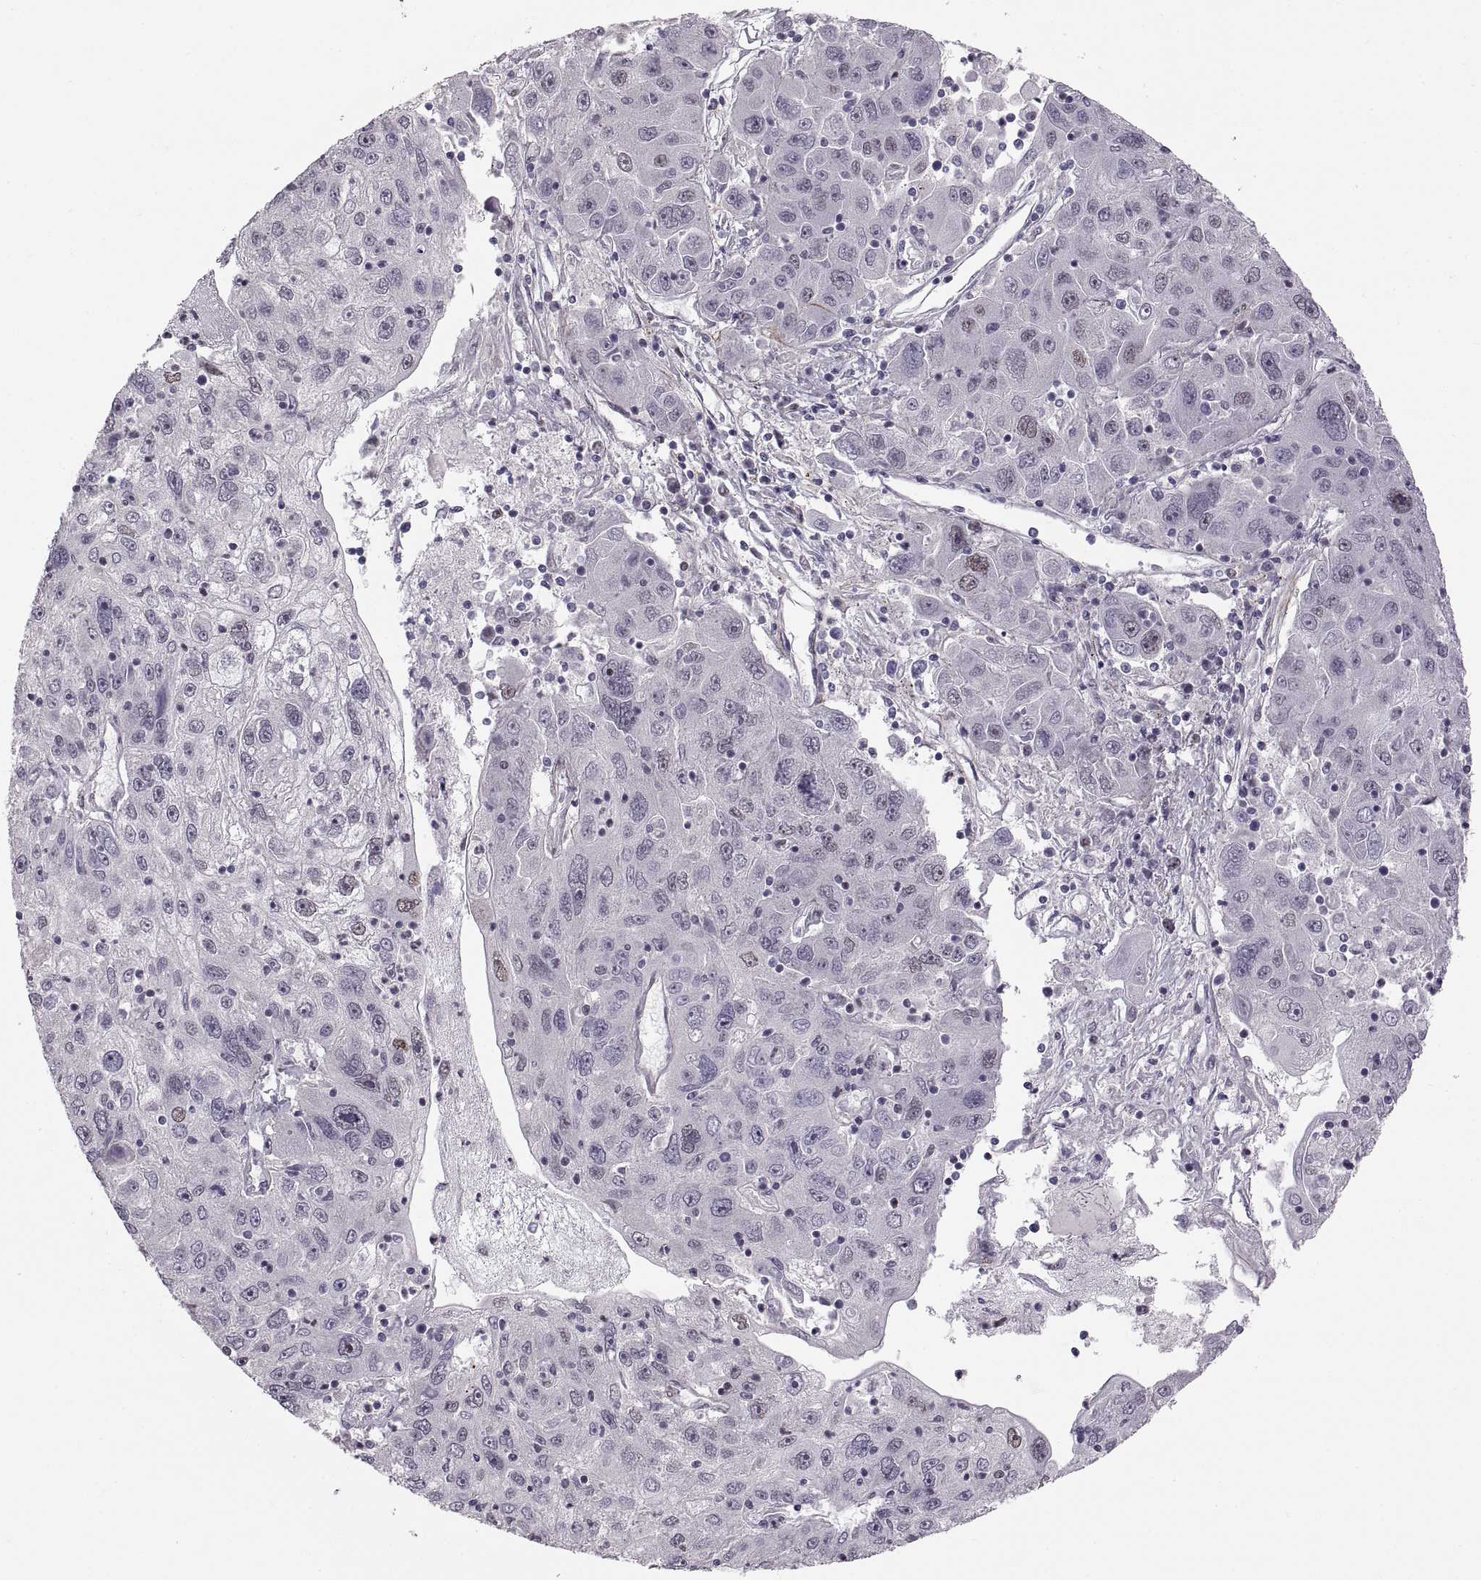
{"staining": {"intensity": "negative", "quantity": "none", "location": "none"}, "tissue": "stomach cancer", "cell_type": "Tumor cells", "image_type": "cancer", "snomed": [{"axis": "morphology", "description": "Adenocarcinoma, NOS"}, {"axis": "topography", "description": "Stomach"}], "caption": "Immunohistochemical staining of stomach cancer (adenocarcinoma) exhibits no significant expression in tumor cells.", "gene": "SNAI1", "patient": {"sex": "male", "age": 56}}